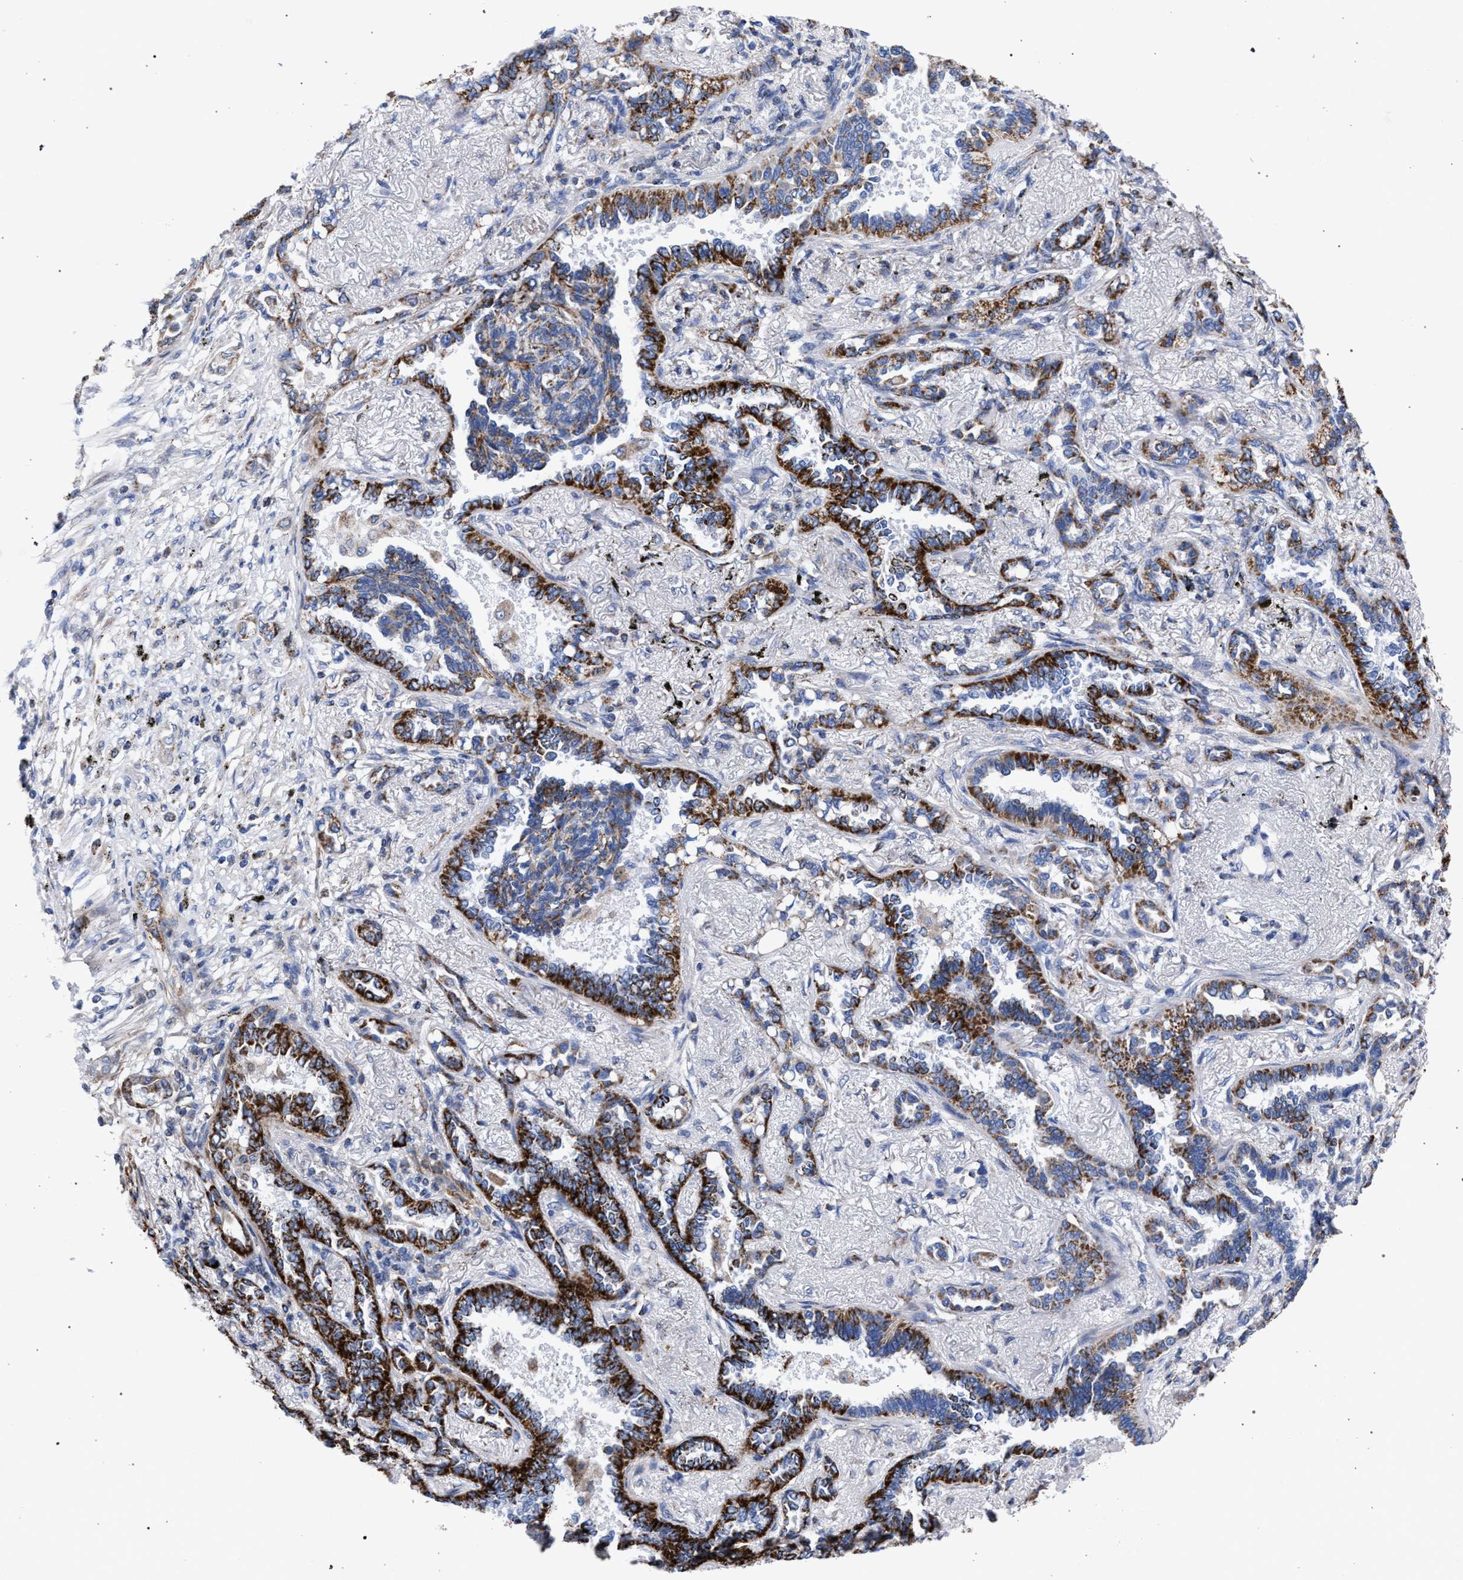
{"staining": {"intensity": "strong", "quantity": ">75%", "location": "cytoplasmic/membranous"}, "tissue": "lung cancer", "cell_type": "Tumor cells", "image_type": "cancer", "snomed": [{"axis": "morphology", "description": "Adenocarcinoma, NOS"}, {"axis": "topography", "description": "Lung"}], "caption": "DAB (3,3'-diaminobenzidine) immunohistochemical staining of human adenocarcinoma (lung) displays strong cytoplasmic/membranous protein staining in approximately >75% of tumor cells. The protein is stained brown, and the nuclei are stained in blue (DAB IHC with brightfield microscopy, high magnification).", "gene": "ACADS", "patient": {"sex": "male", "age": 59}}